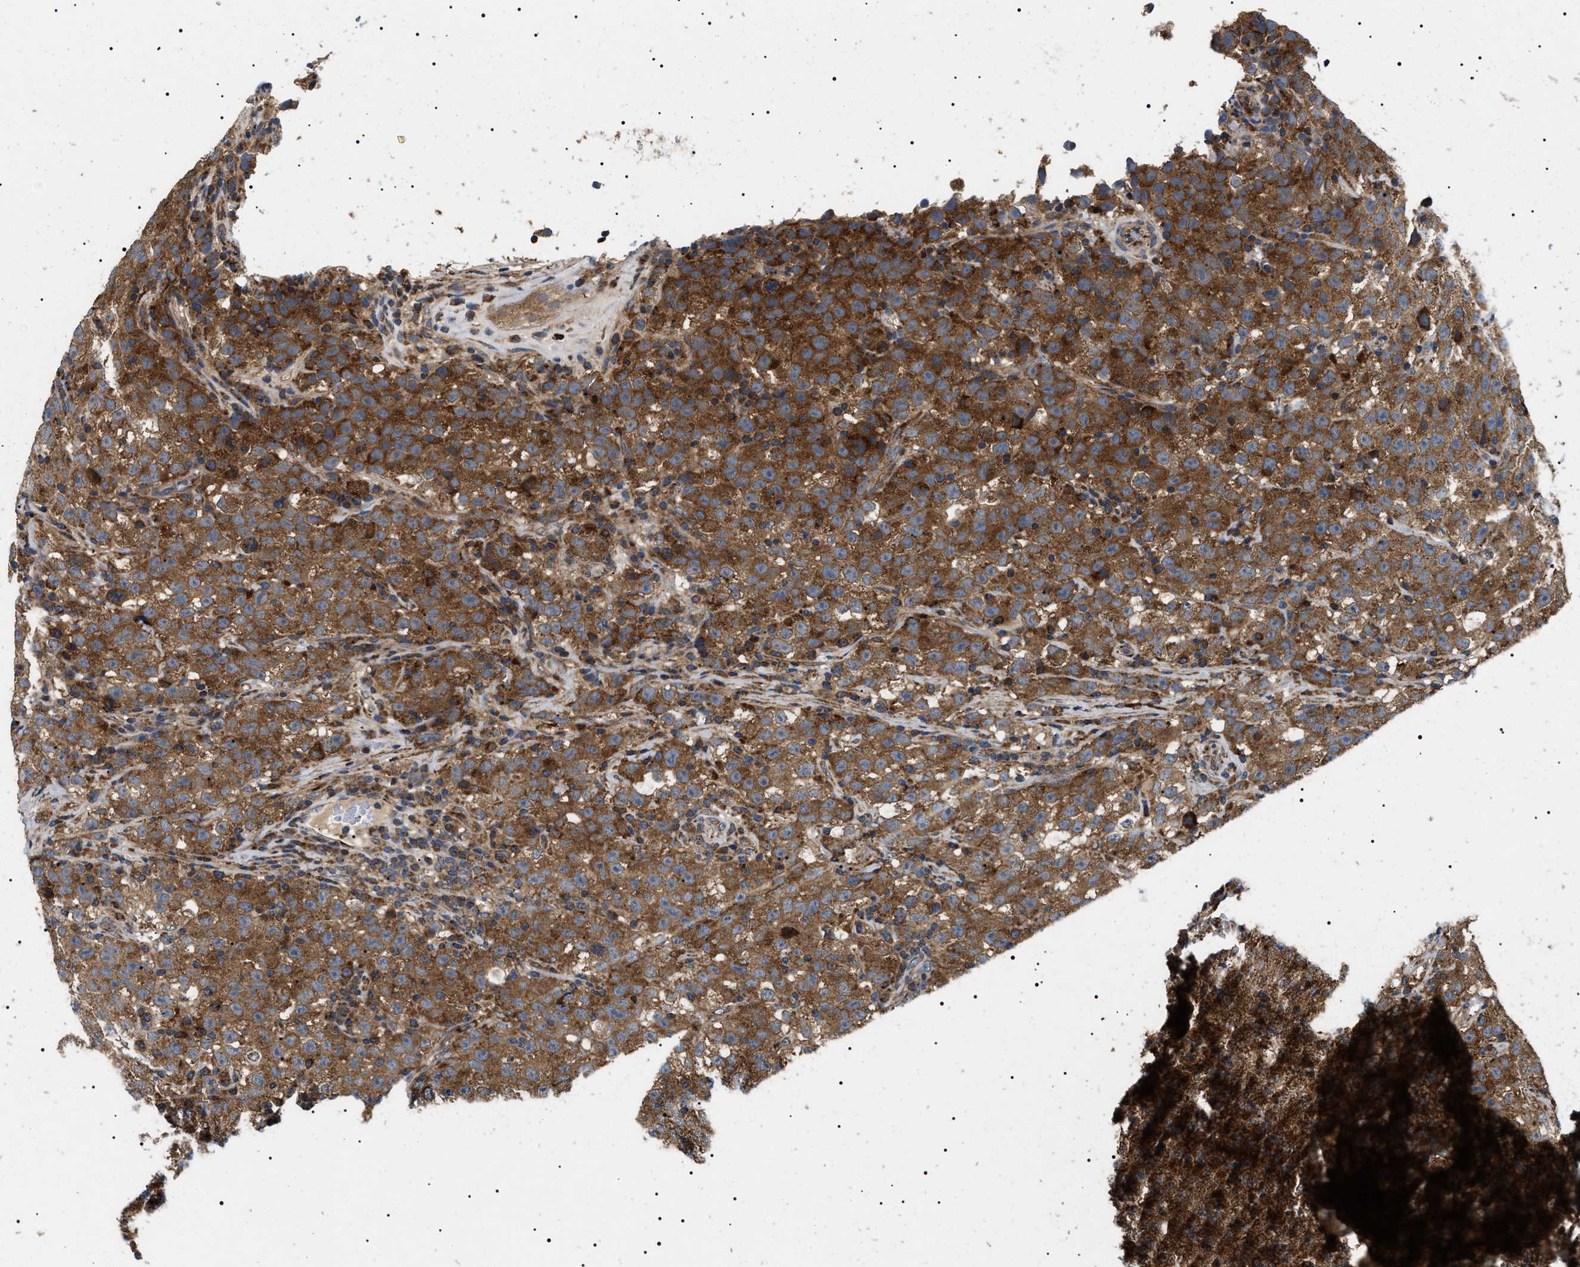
{"staining": {"intensity": "strong", "quantity": ">75%", "location": "cytoplasmic/membranous"}, "tissue": "testis cancer", "cell_type": "Tumor cells", "image_type": "cancer", "snomed": [{"axis": "morphology", "description": "Seminoma, NOS"}, {"axis": "topography", "description": "Testis"}], "caption": "The micrograph exhibits staining of seminoma (testis), revealing strong cytoplasmic/membranous protein staining (brown color) within tumor cells.", "gene": "OXSM", "patient": {"sex": "male", "age": 22}}